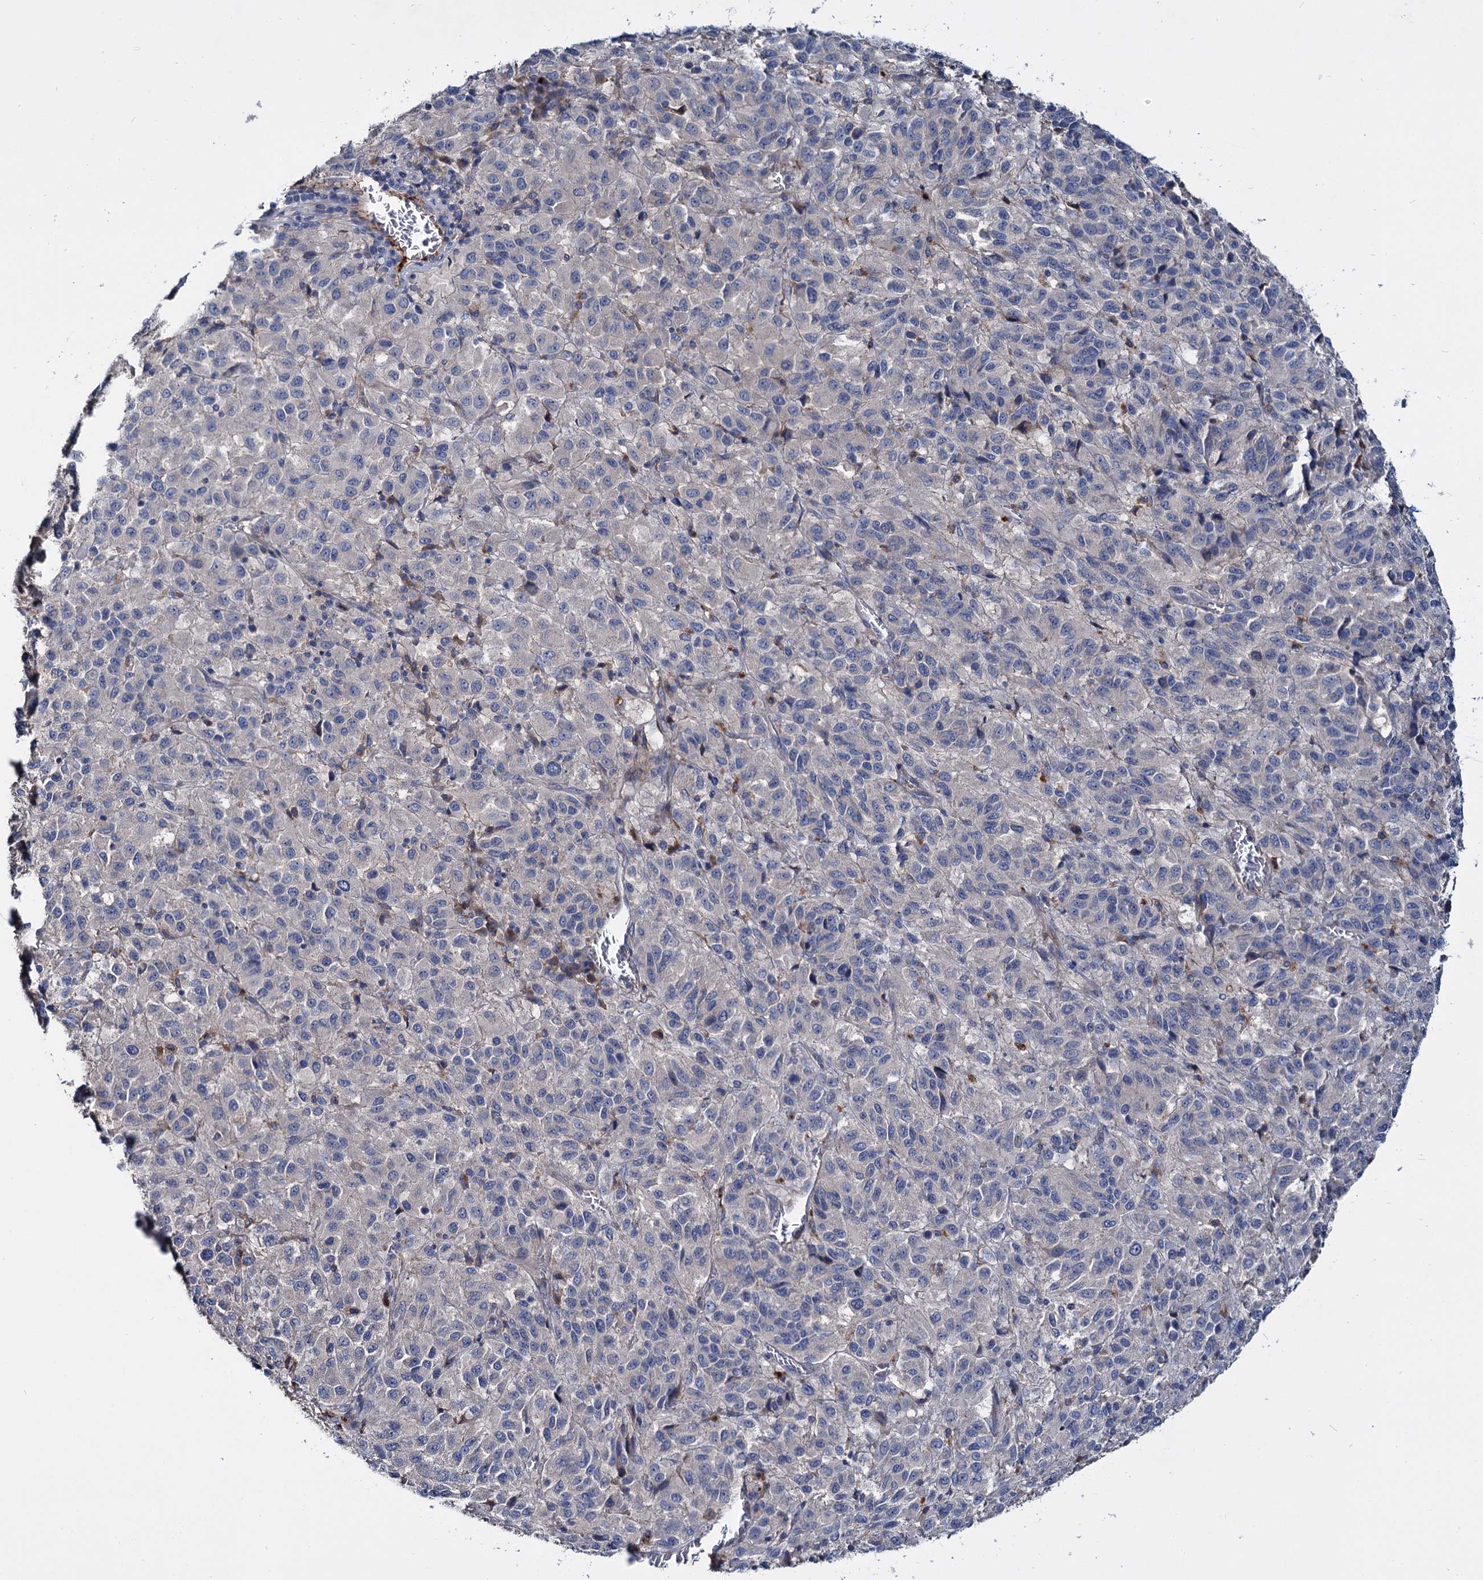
{"staining": {"intensity": "negative", "quantity": "none", "location": "none"}, "tissue": "melanoma", "cell_type": "Tumor cells", "image_type": "cancer", "snomed": [{"axis": "morphology", "description": "Malignant melanoma, Metastatic site"}, {"axis": "topography", "description": "Lung"}], "caption": "High power microscopy photomicrograph of an immunohistochemistry micrograph of malignant melanoma (metastatic site), revealing no significant staining in tumor cells.", "gene": "ACY3", "patient": {"sex": "male", "age": 64}}